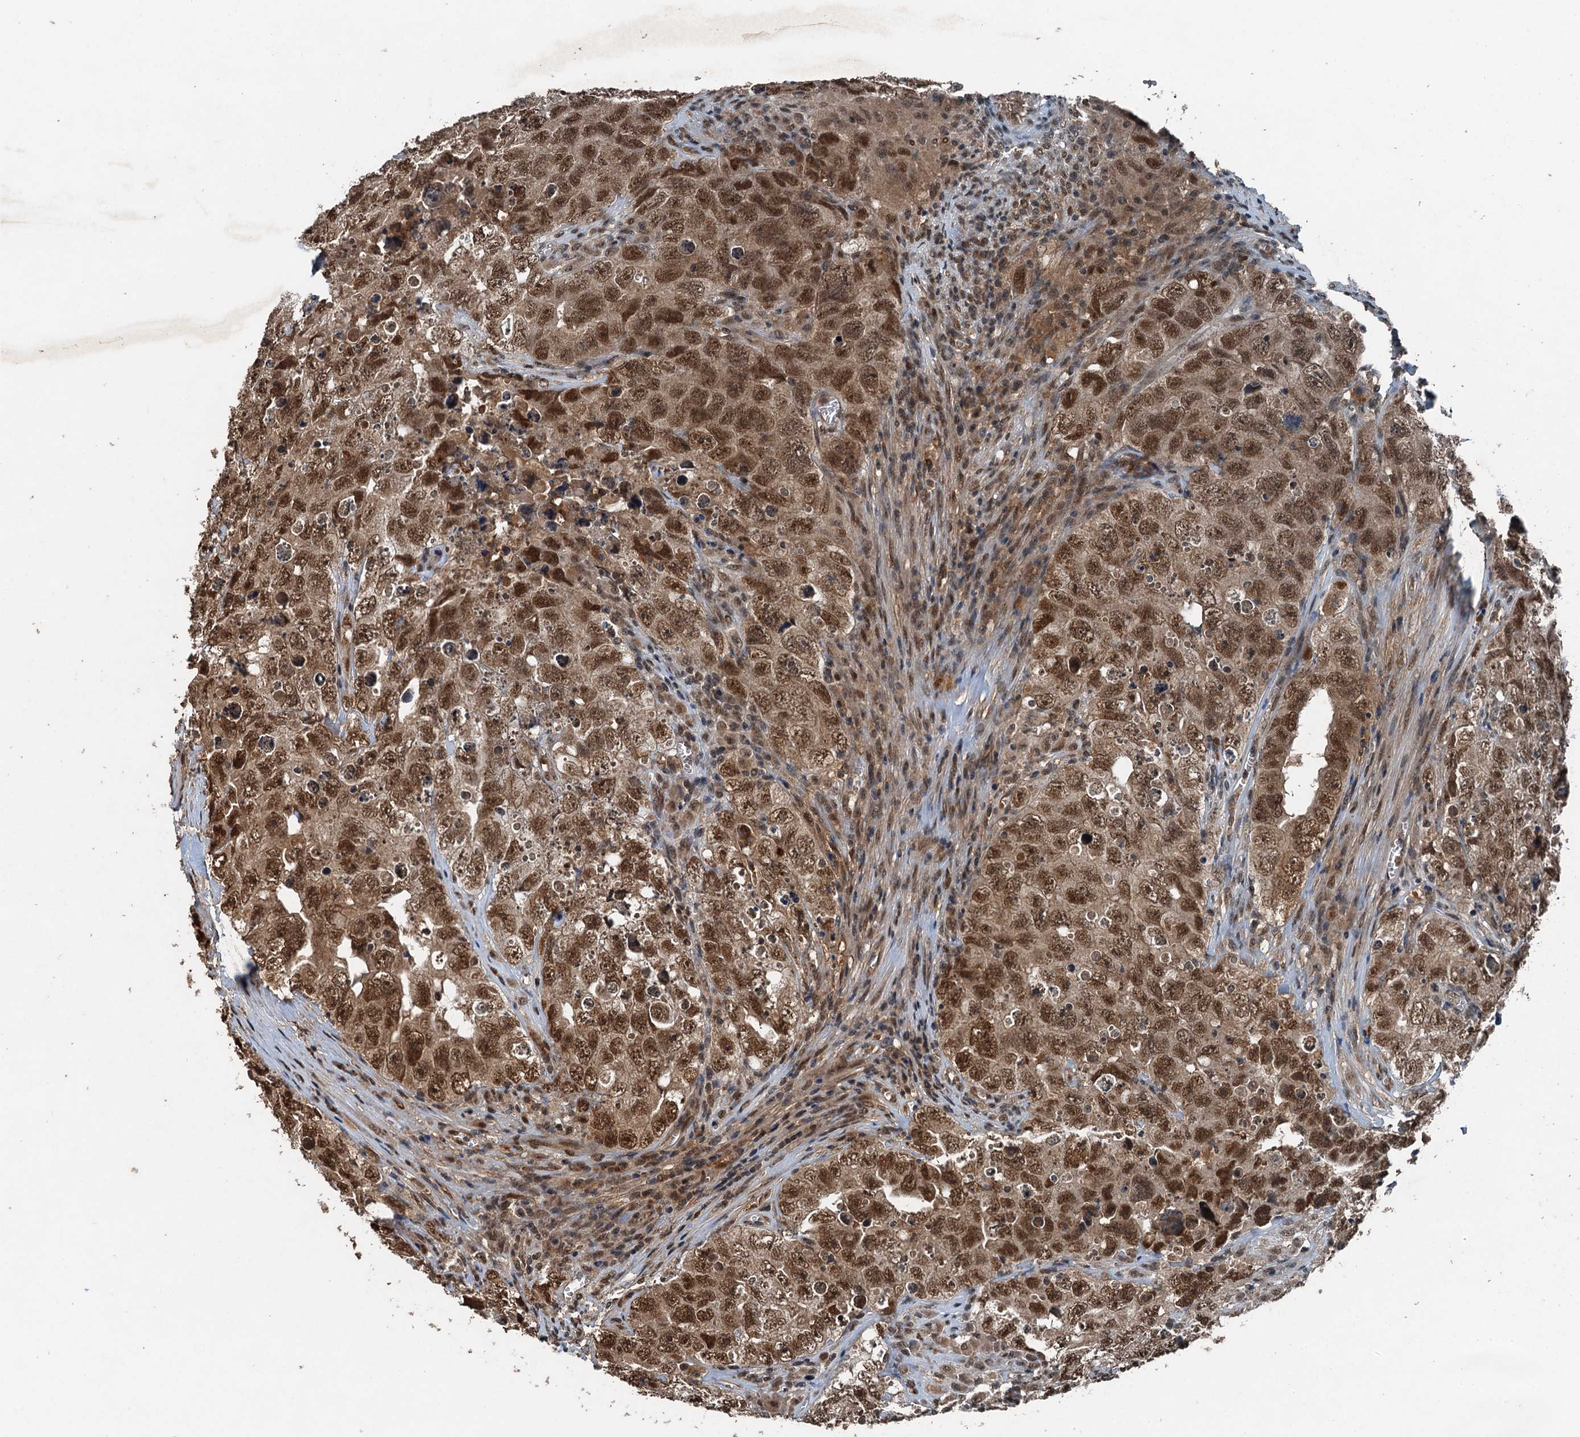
{"staining": {"intensity": "moderate", "quantity": ">75%", "location": "nuclear"}, "tissue": "testis cancer", "cell_type": "Tumor cells", "image_type": "cancer", "snomed": [{"axis": "morphology", "description": "Seminoma, NOS"}, {"axis": "morphology", "description": "Carcinoma, Embryonal, NOS"}, {"axis": "topography", "description": "Testis"}], "caption": "Protein analysis of testis cancer (embryonal carcinoma) tissue demonstrates moderate nuclear staining in about >75% of tumor cells. (Stains: DAB (3,3'-diaminobenzidine) in brown, nuclei in blue, Microscopy: brightfield microscopy at high magnification).", "gene": "UBXN6", "patient": {"sex": "male", "age": 43}}